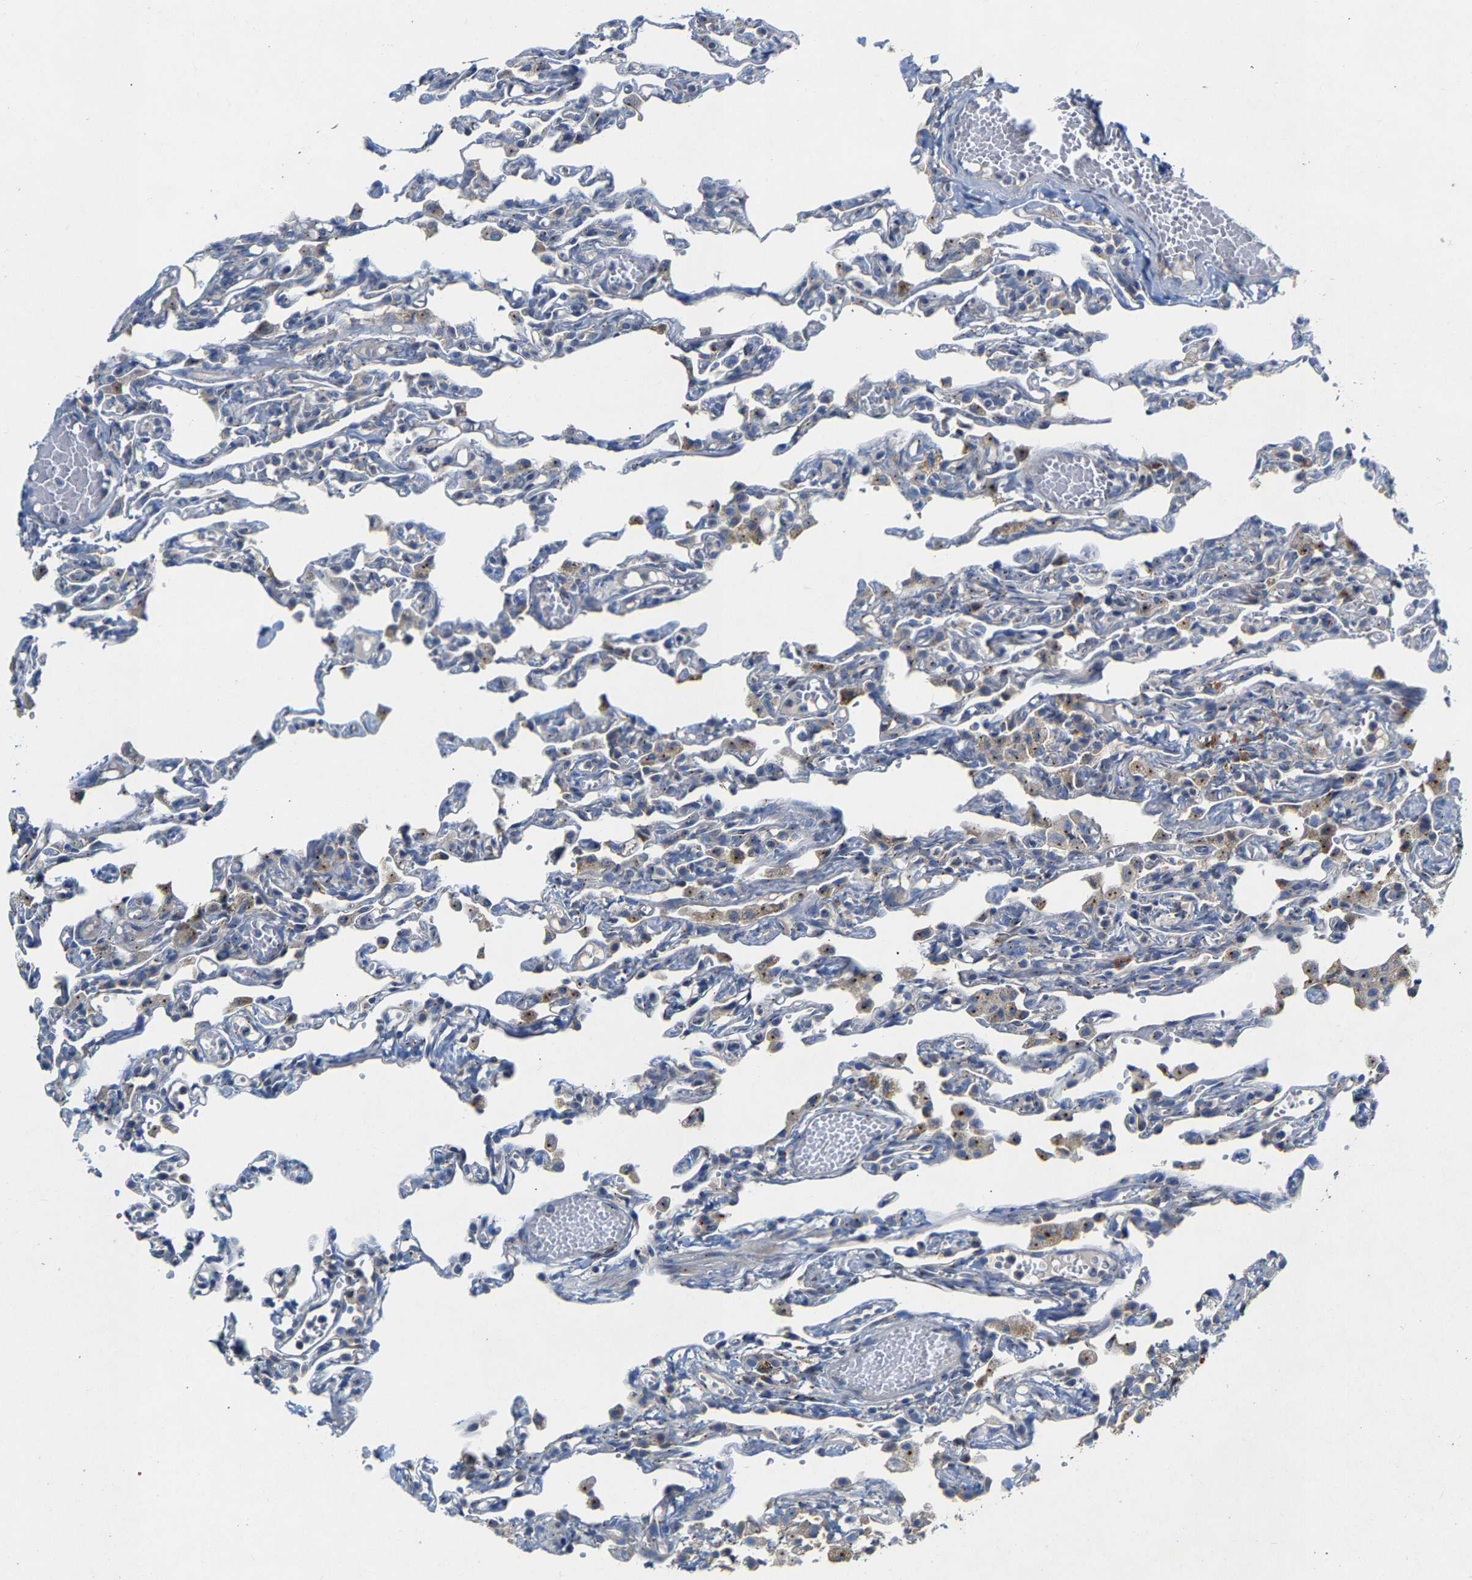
{"staining": {"intensity": "negative", "quantity": "none", "location": "none"}, "tissue": "lung", "cell_type": "Alveolar cells", "image_type": "normal", "snomed": [{"axis": "morphology", "description": "Normal tissue, NOS"}, {"axis": "topography", "description": "Lung"}], "caption": "Human lung stained for a protein using immunohistochemistry (IHC) displays no positivity in alveolar cells.", "gene": "PCNT", "patient": {"sex": "male", "age": 21}}